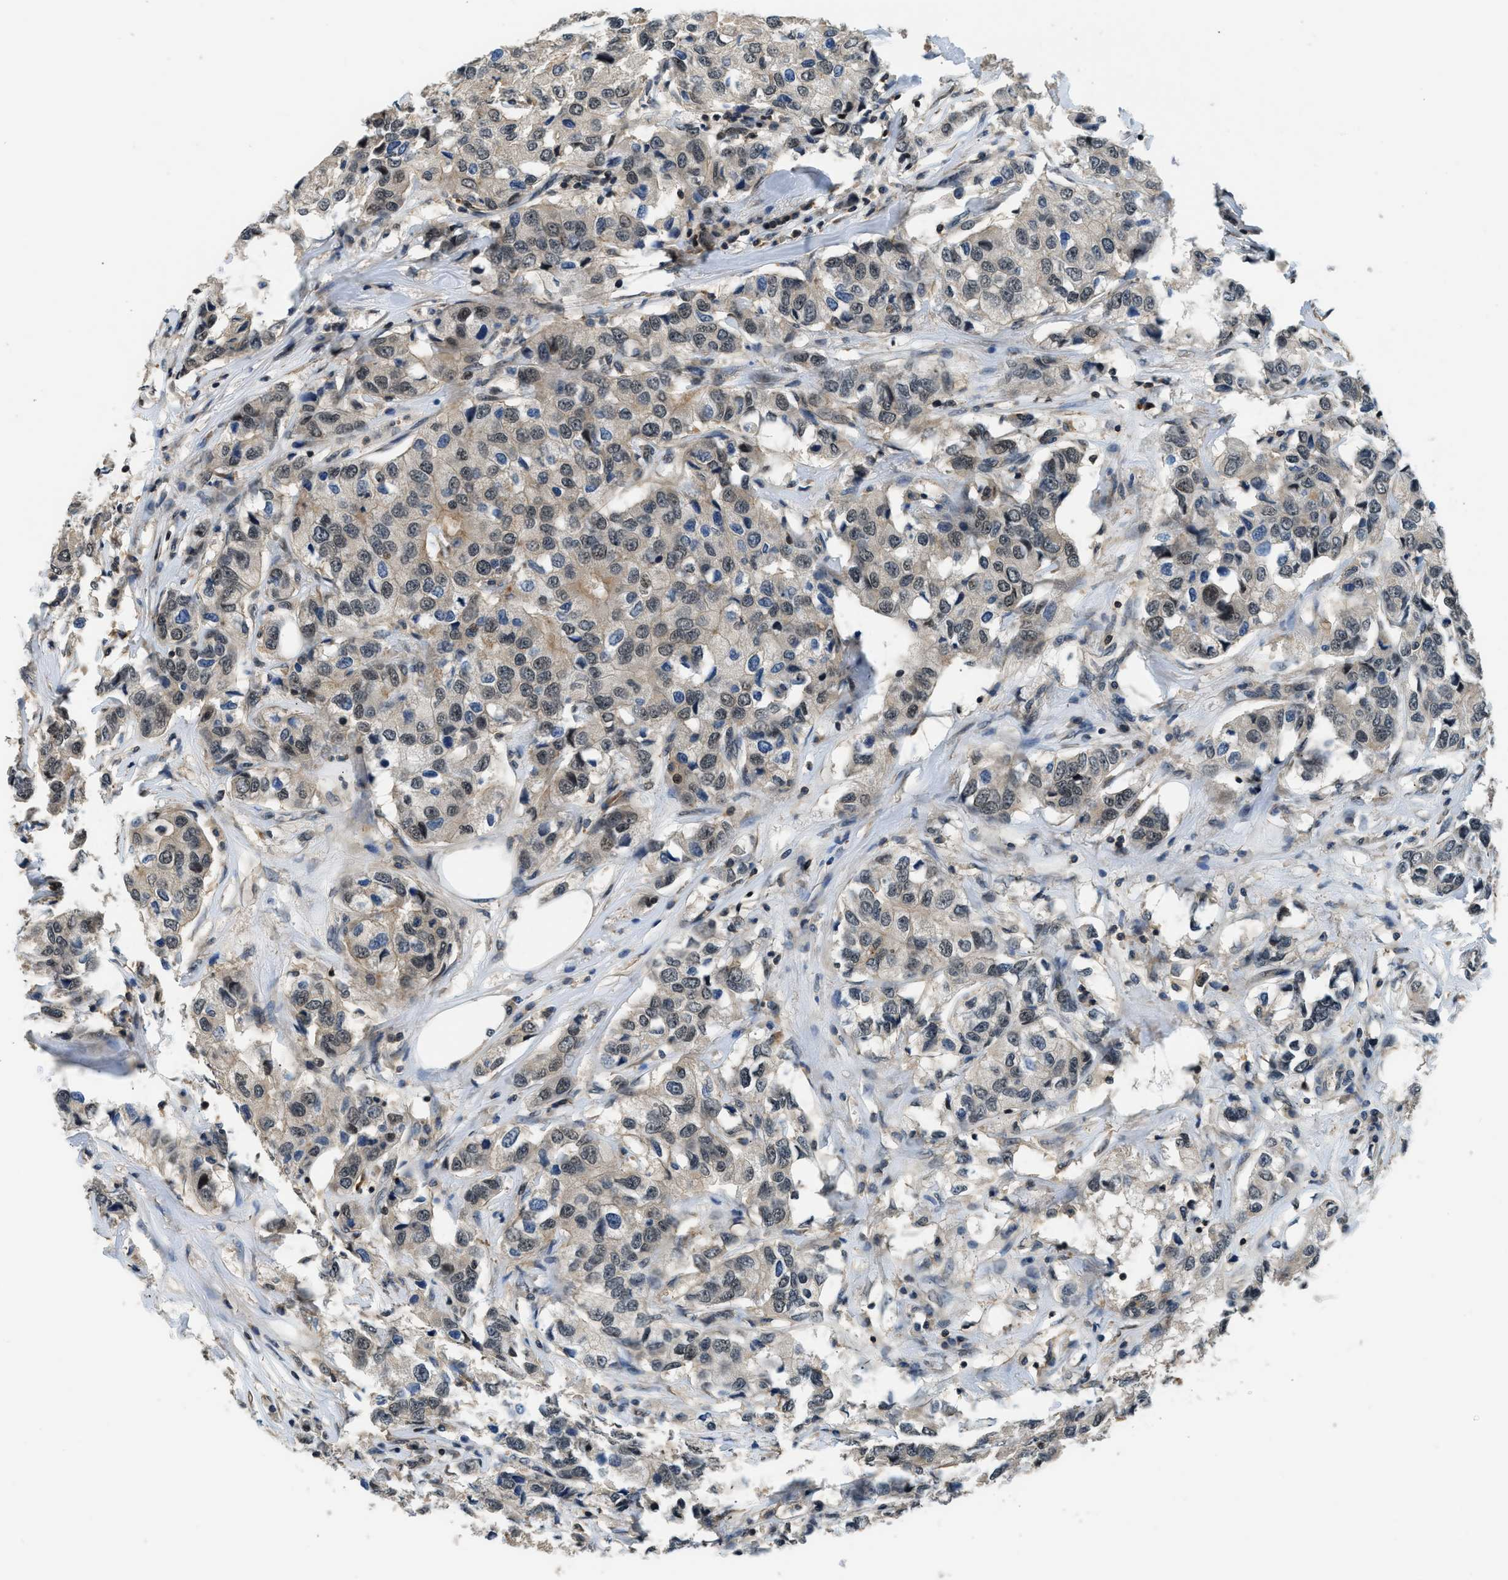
{"staining": {"intensity": "weak", "quantity": "25%-75%", "location": "cytoplasmic/membranous,nuclear"}, "tissue": "breast cancer", "cell_type": "Tumor cells", "image_type": "cancer", "snomed": [{"axis": "morphology", "description": "Duct carcinoma"}, {"axis": "topography", "description": "Breast"}], "caption": "A histopathology image of breast cancer stained for a protein exhibits weak cytoplasmic/membranous and nuclear brown staining in tumor cells. (brown staining indicates protein expression, while blue staining denotes nuclei).", "gene": "MTMR1", "patient": {"sex": "female", "age": 80}}